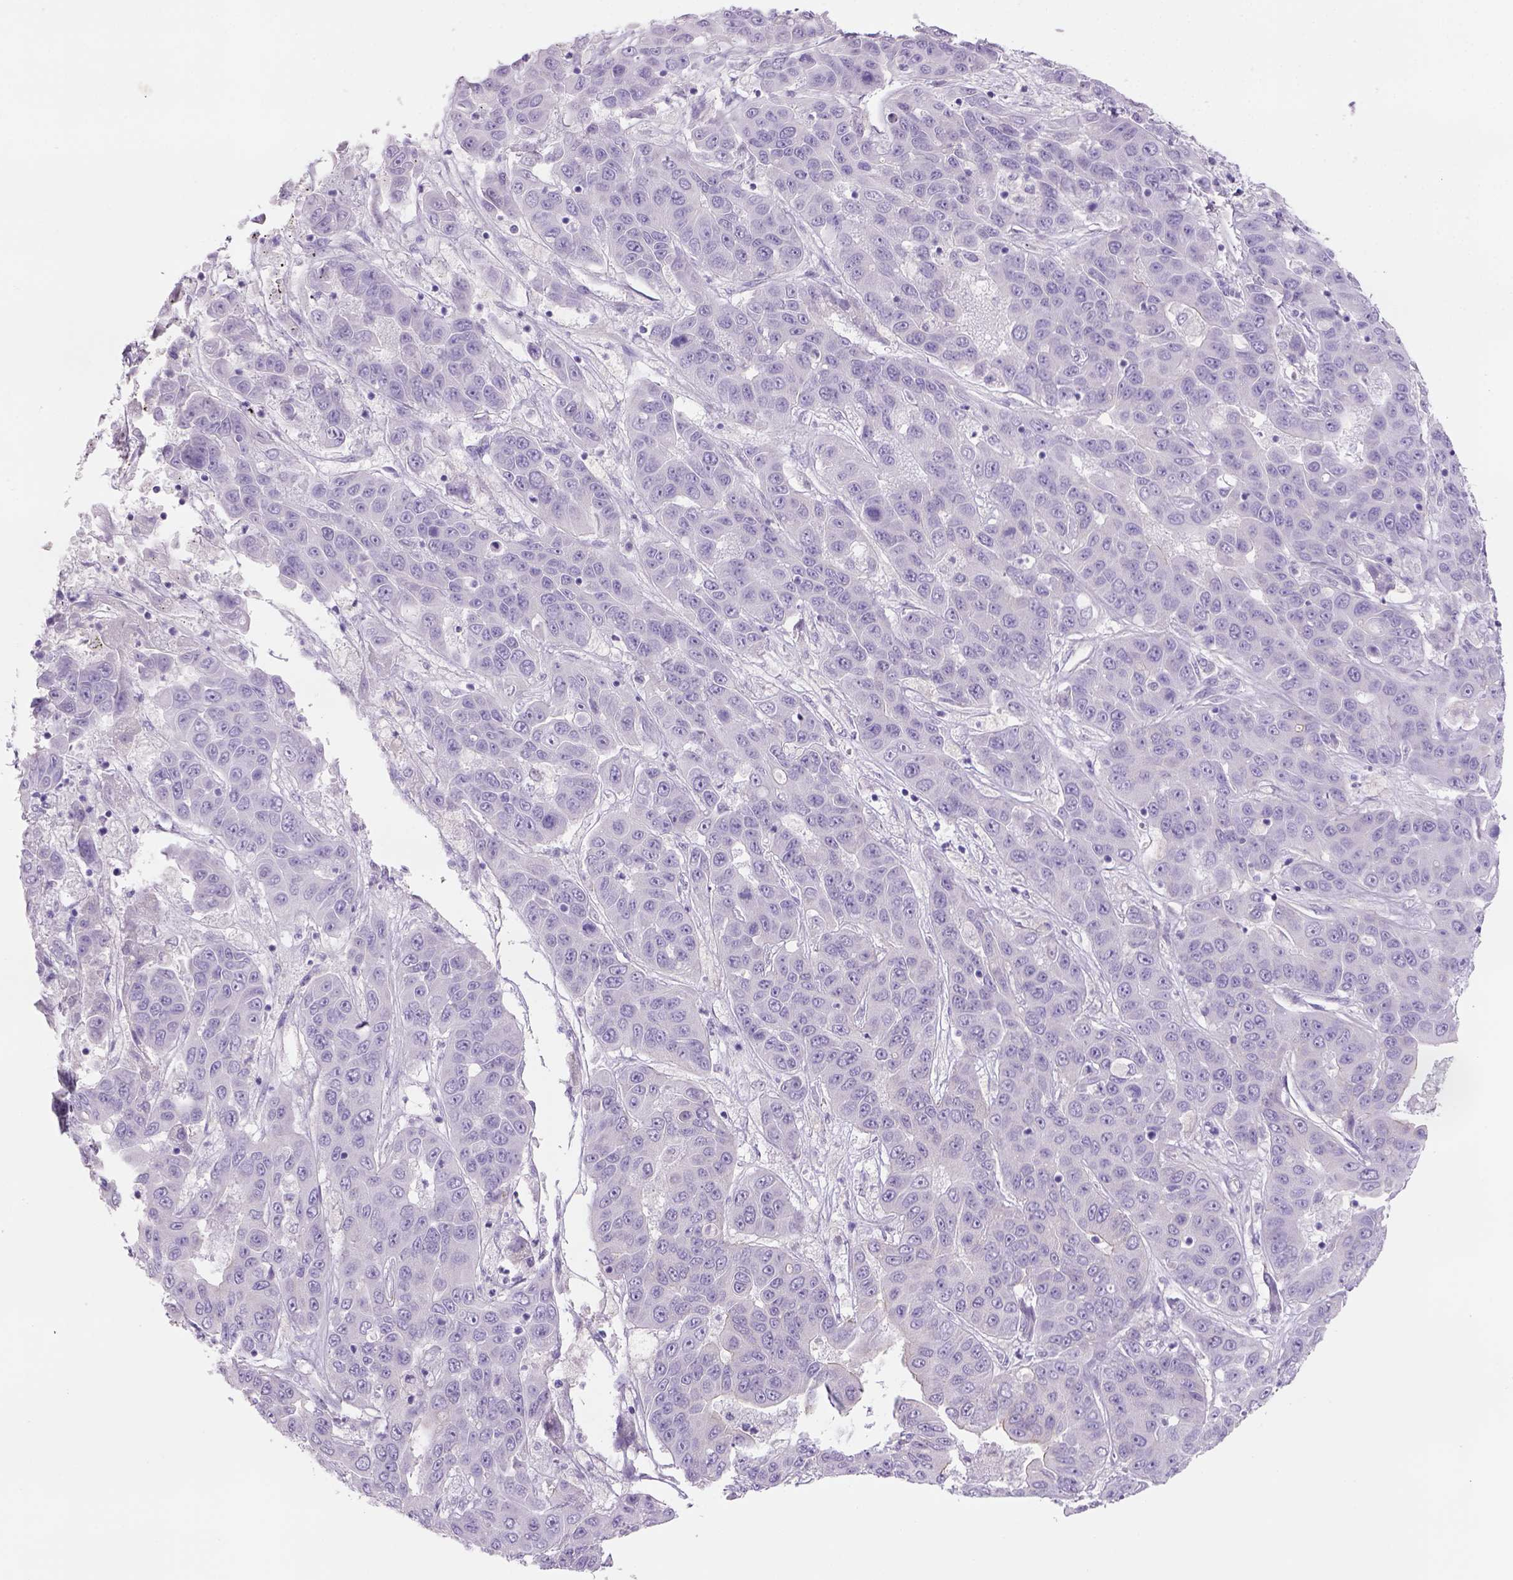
{"staining": {"intensity": "negative", "quantity": "none", "location": "none"}, "tissue": "liver cancer", "cell_type": "Tumor cells", "image_type": "cancer", "snomed": [{"axis": "morphology", "description": "Cholangiocarcinoma"}, {"axis": "topography", "description": "Liver"}], "caption": "Immunohistochemical staining of human liver cancer shows no significant positivity in tumor cells.", "gene": "TENM4", "patient": {"sex": "female", "age": 52}}